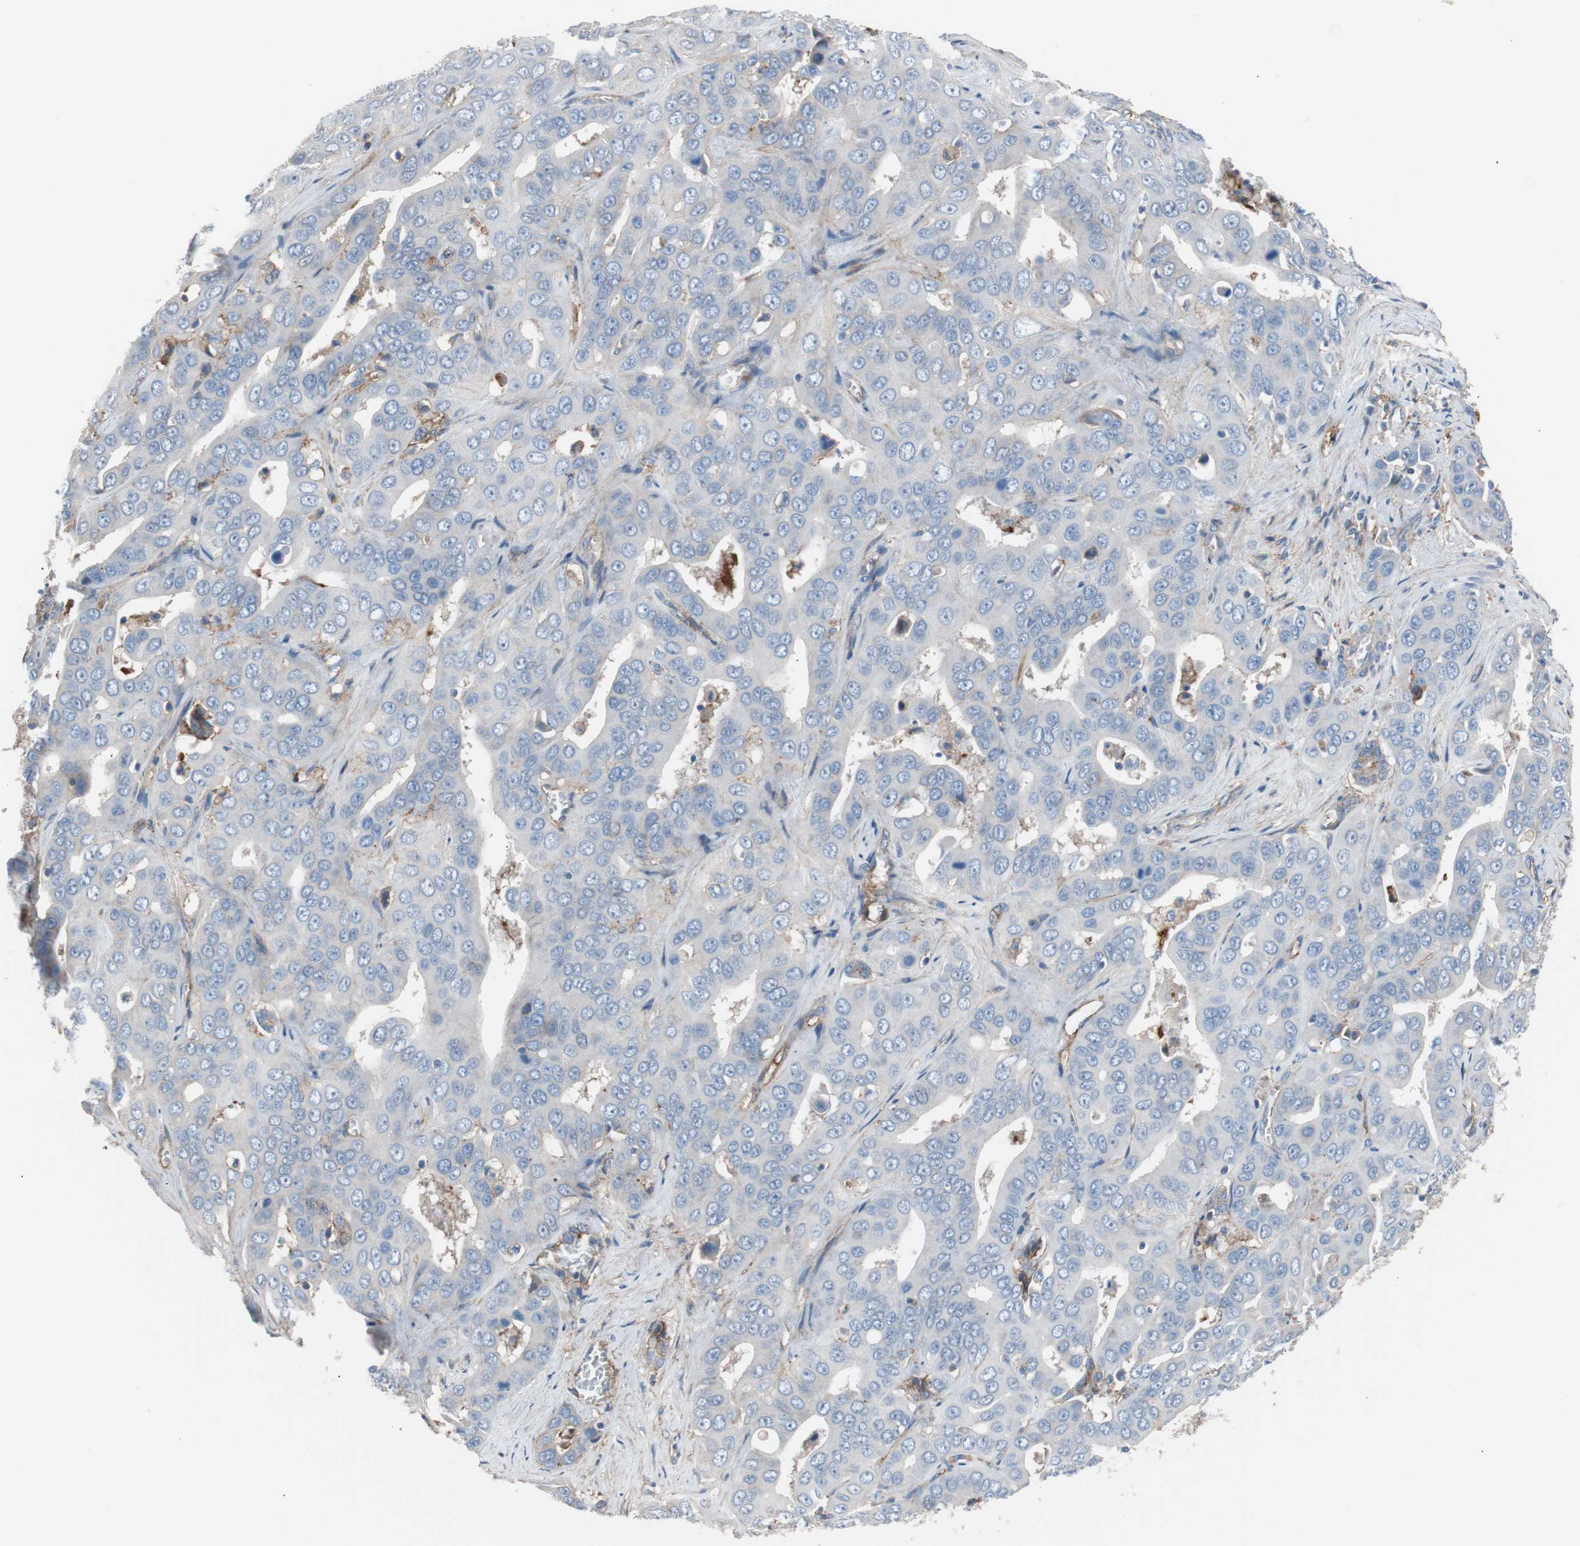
{"staining": {"intensity": "negative", "quantity": "none", "location": "none"}, "tissue": "liver cancer", "cell_type": "Tumor cells", "image_type": "cancer", "snomed": [{"axis": "morphology", "description": "Cholangiocarcinoma"}, {"axis": "topography", "description": "Liver"}], "caption": "Immunohistochemistry (IHC) micrograph of liver cancer stained for a protein (brown), which demonstrates no positivity in tumor cells.", "gene": "CD81", "patient": {"sex": "female", "age": 52}}